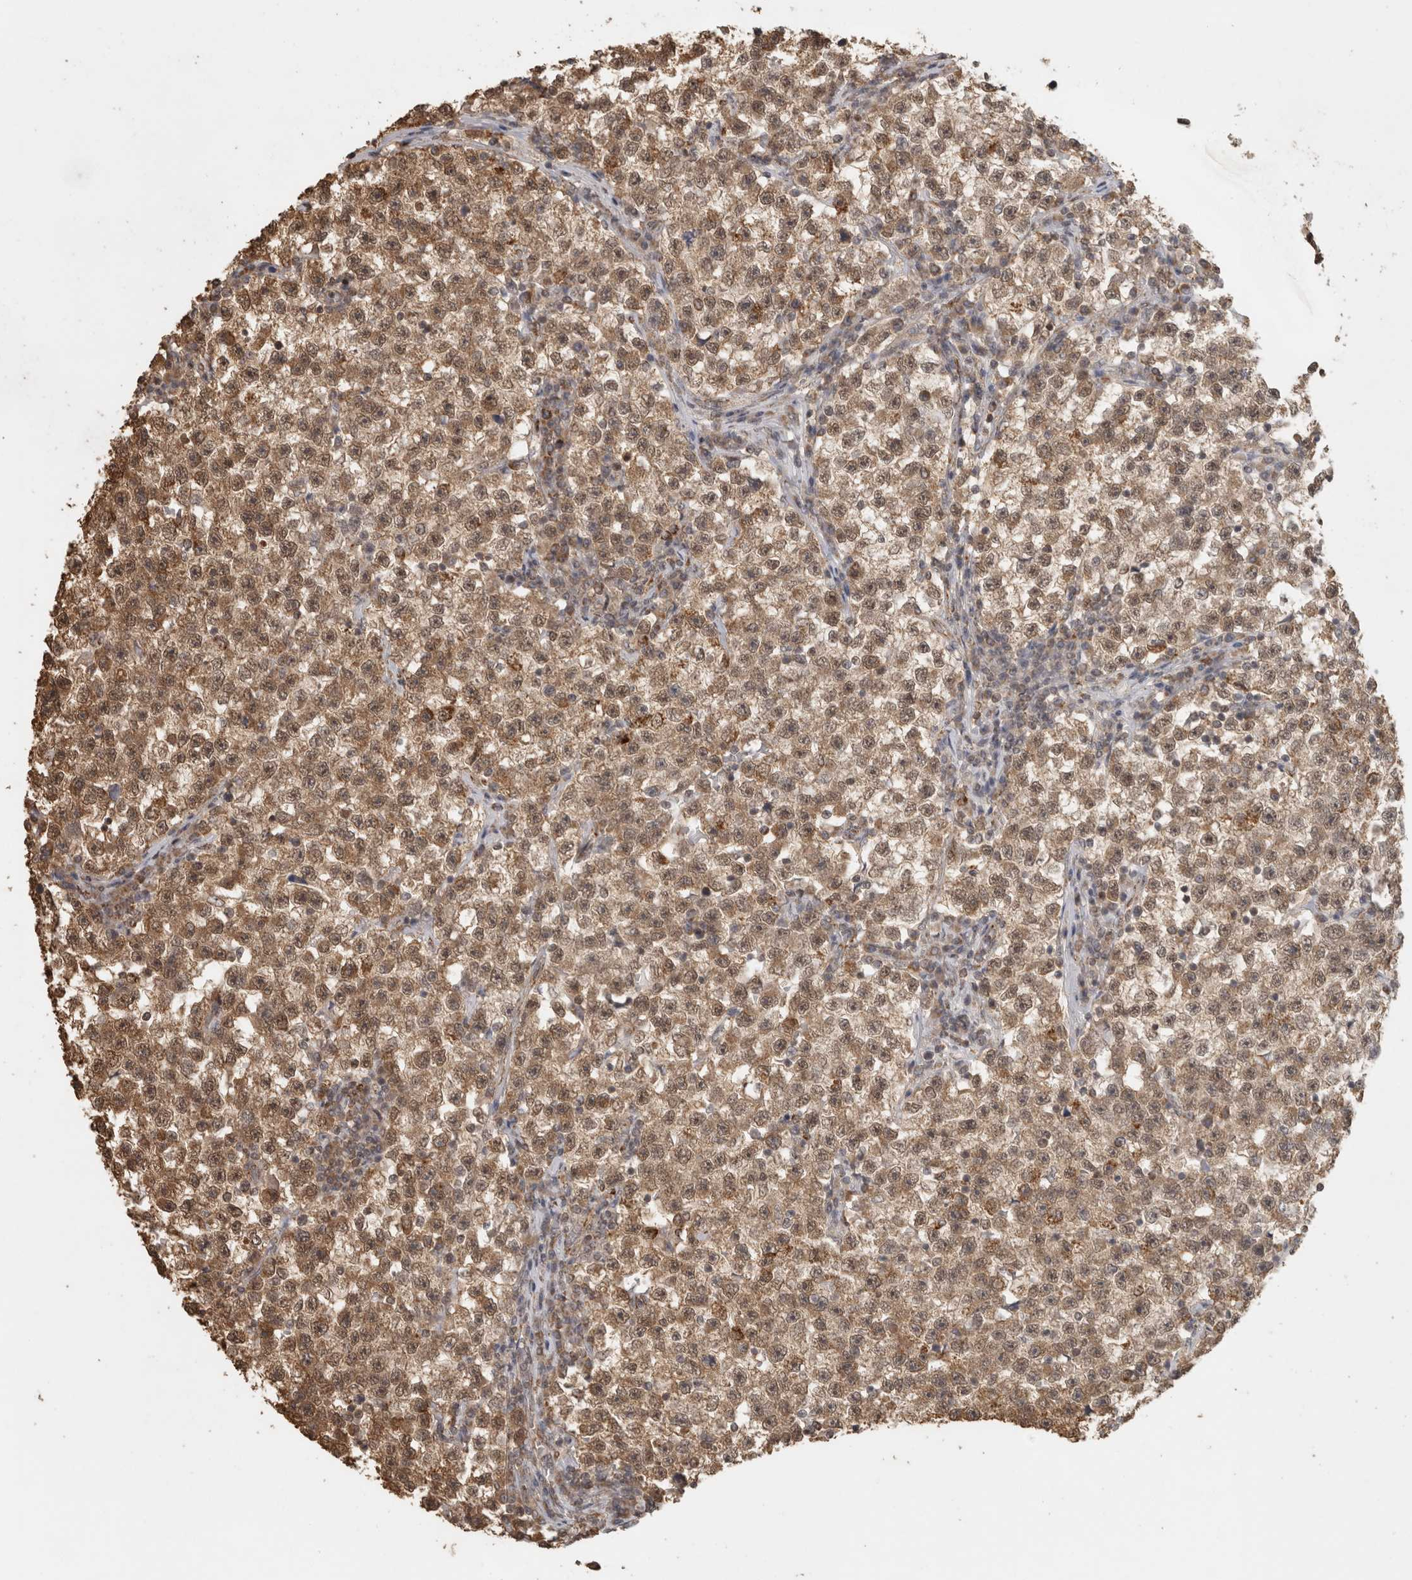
{"staining": {"intensity": "moderate", "quantity": ">75%", "location": "cytoplasmic/membranous,nuclear"}, "tissue": "testis cancer", "cell_type": "Tumor cells", "image_type": "cancer", "snomed": [{"axis": "morphology", "description": "Seminoma, NOS"}, {"axis": "topography", "description": "Testis"}], "caption": "Moderate cytoplasmic/membranous and nuclear staining for a protein is appreciated in about >75% of tumor cells of testis cancer using IHC.", "gene": "BNIP3L", "patient": {"sex": "male", "age": 22}}